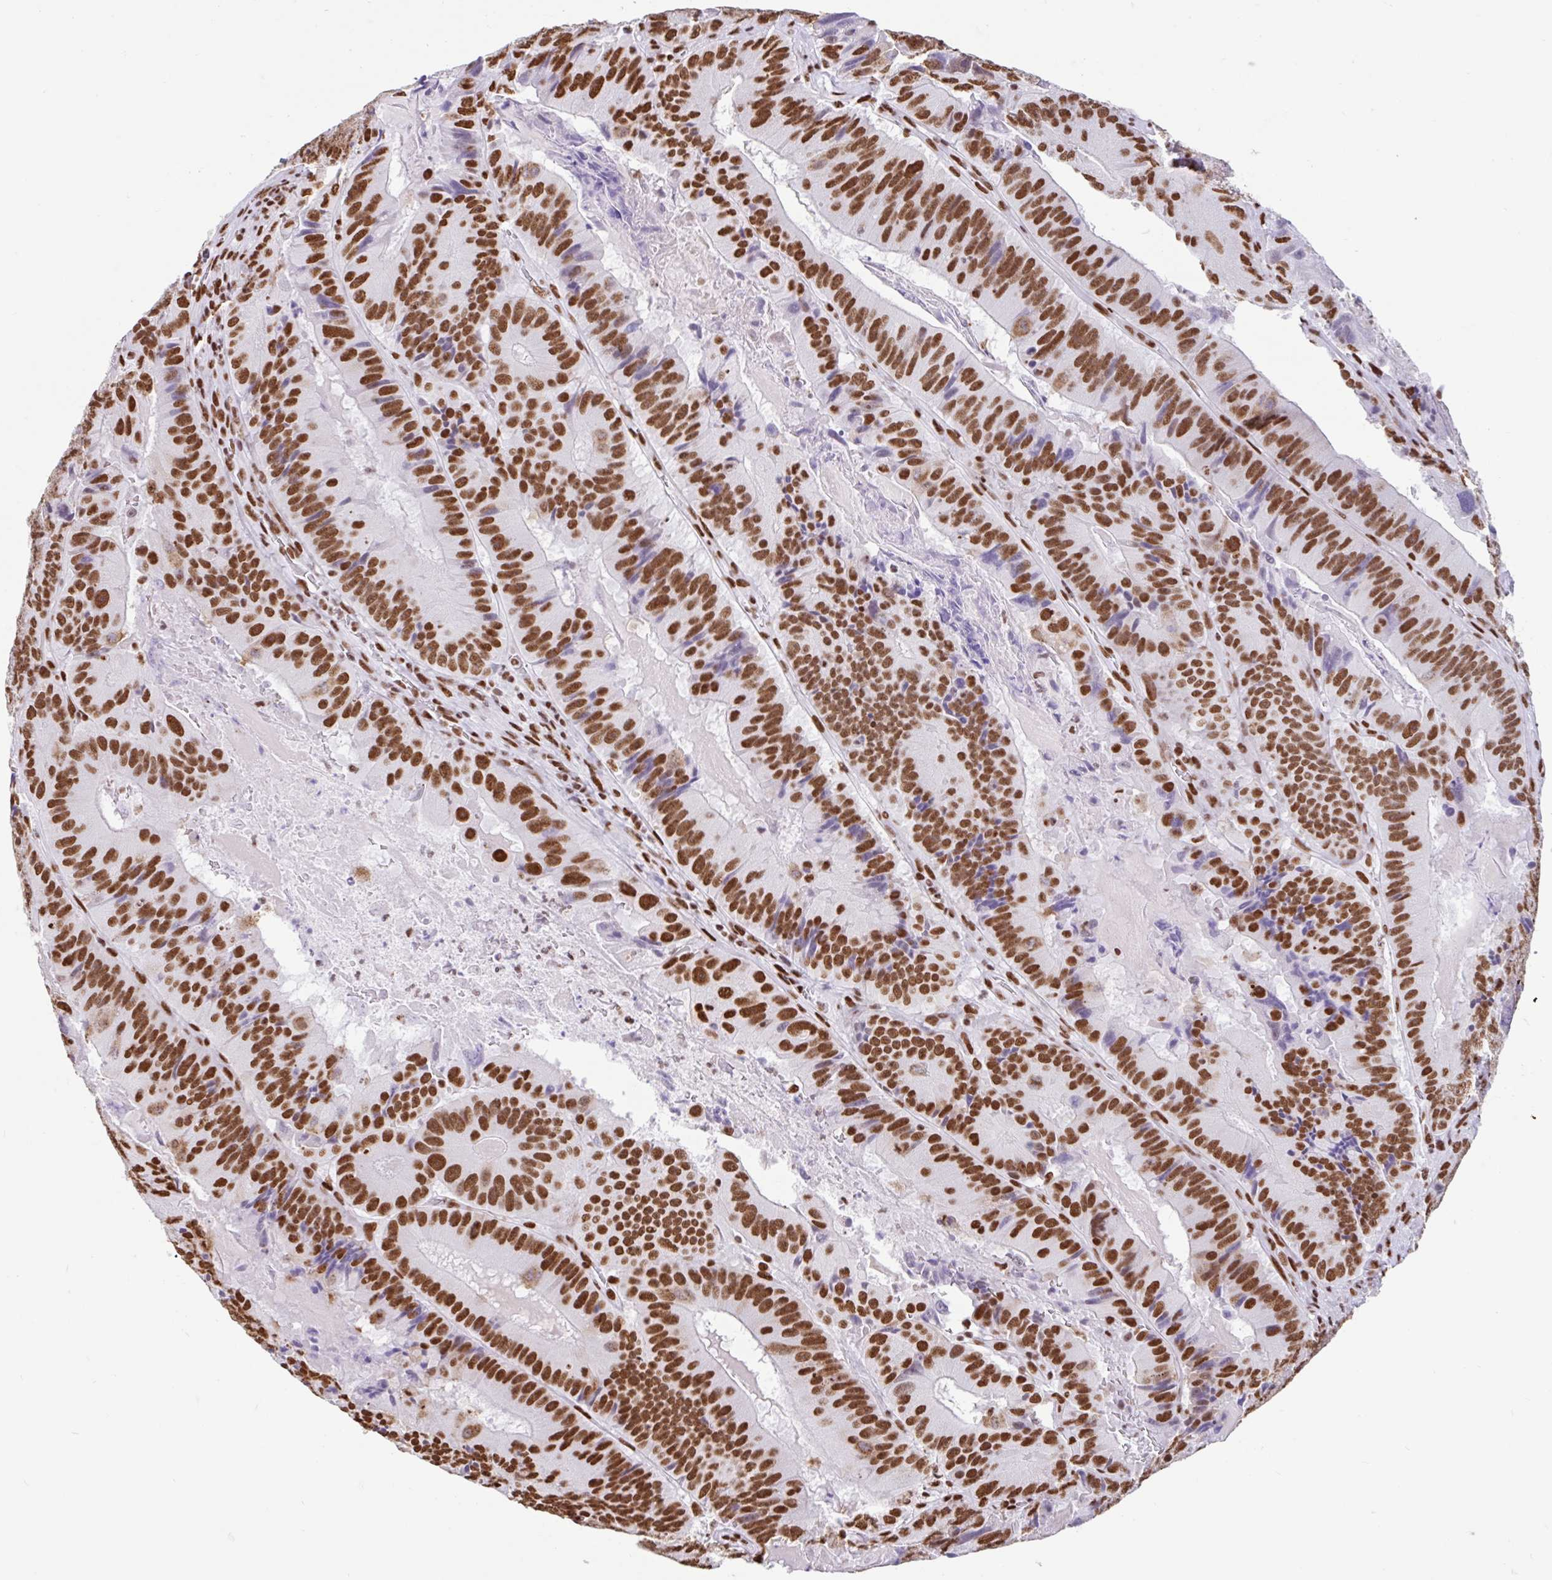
{"staining": {"intensity": "strong", "quantity": ">75%", "location": "nuclear"}, "tissue": "colorectal cancer", "cell_type": "Tumor cells", "image_type": "cancer", "snomed": [{"axis": "morphology", "description": "Adenocarcinoma, NOS"}, {"axis": "topography", "description": "Colon"}], "caption": "Human colorectal cancer (adenocarcinoma) stained with a brown dye demonstrates strong nuclear positive expression in about >75% of tumor cells.", "gene": "KHDRBS1", "patient": {"sex": "female", "age": 86}}